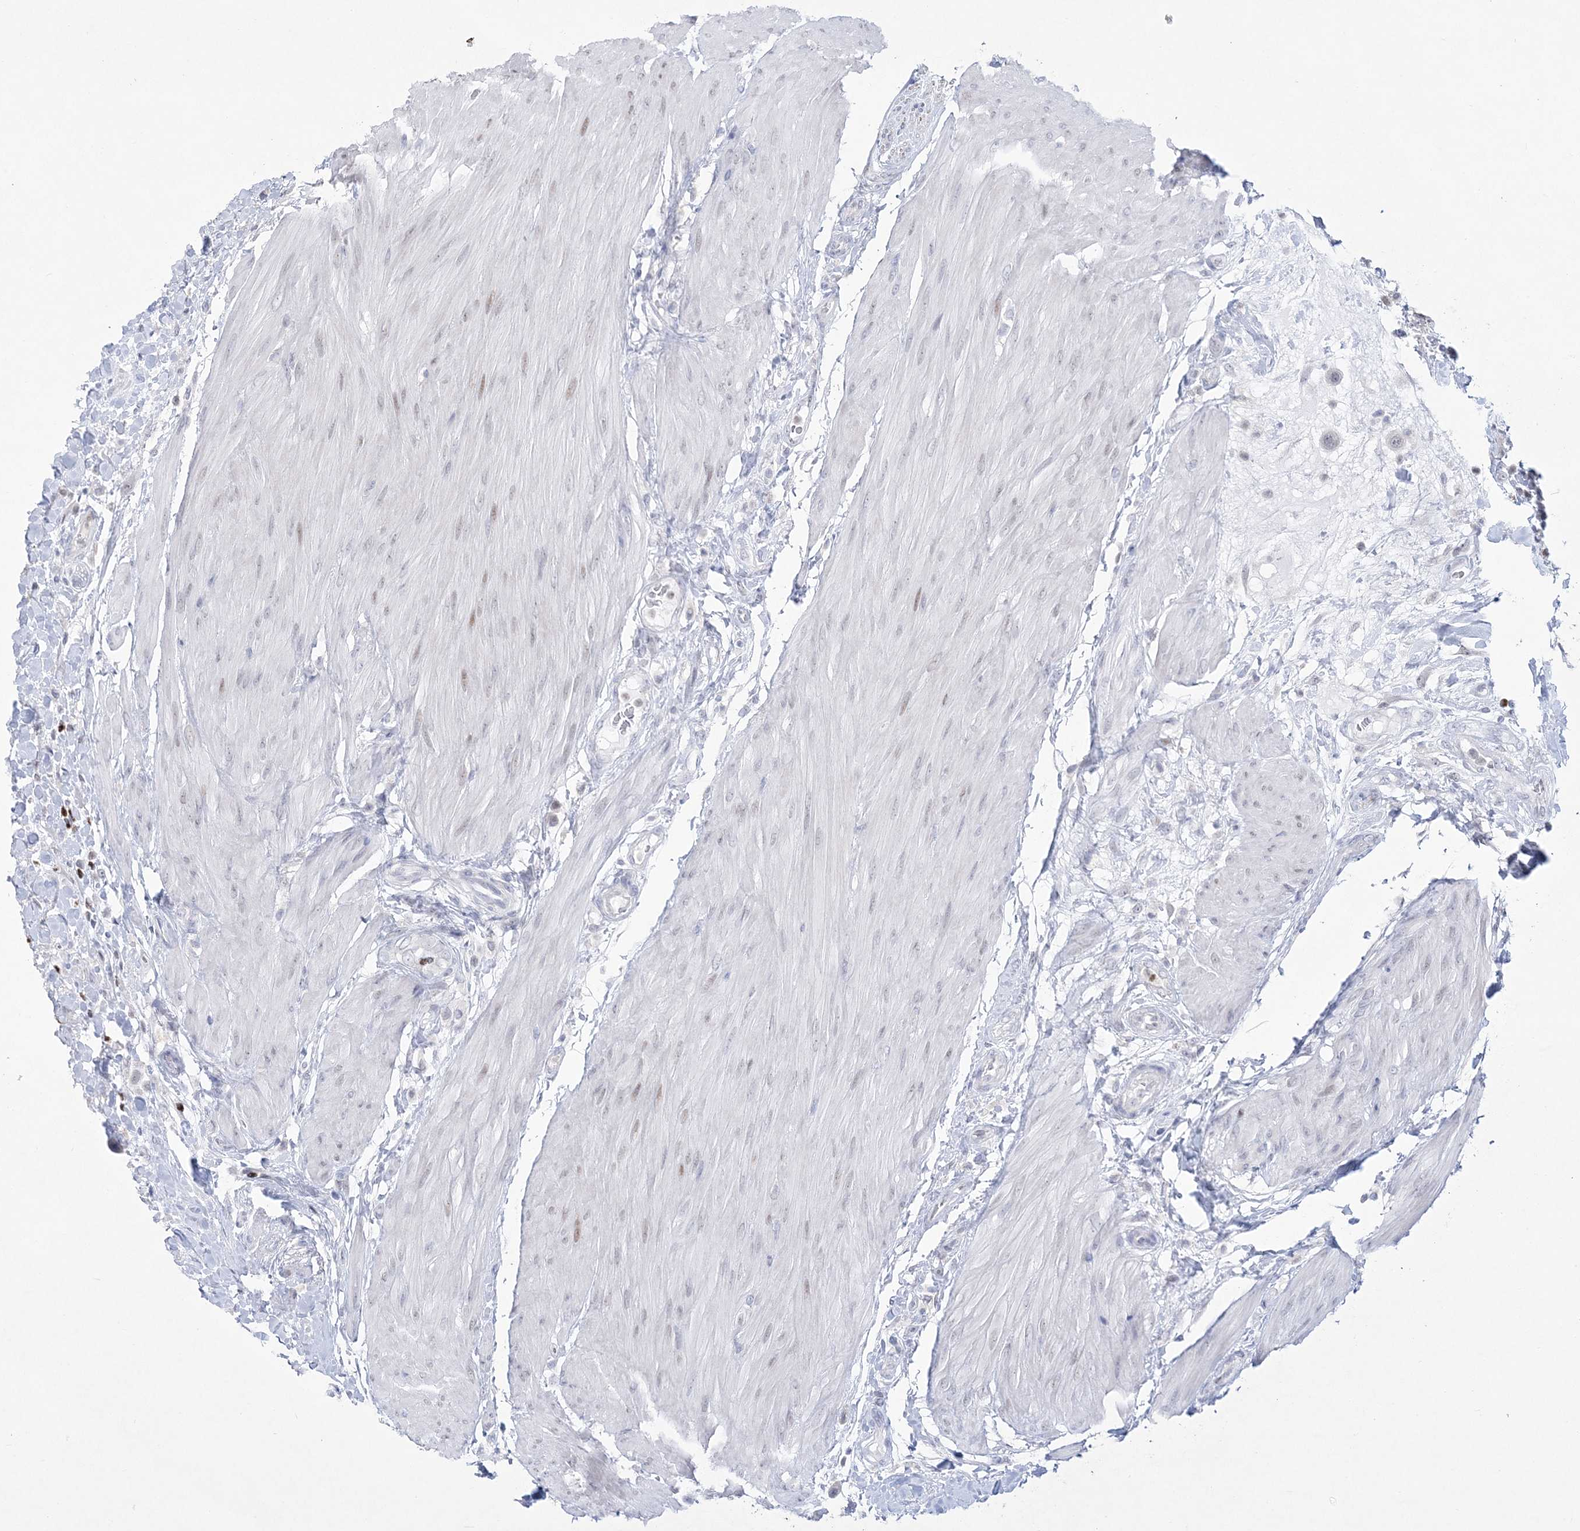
{"staining": {"intensity": "negative", "quantity": "none", "location": "none"}, "tissue": "urothelial cancer", "cell_type": "Tumor cells", "image_type": "cancer", "snomed": [{"axis": "morphology", "description": "Urothelial carcinoma, High grade"}, {"axis": "topography", "description": "Urinary bladder"}], "caption": "Photomicrograph shows no protein expression in tumor cells of urothelial cancer tissue.", "gene": "WDR27", "patient": {"sex": "male", "age": 50}}